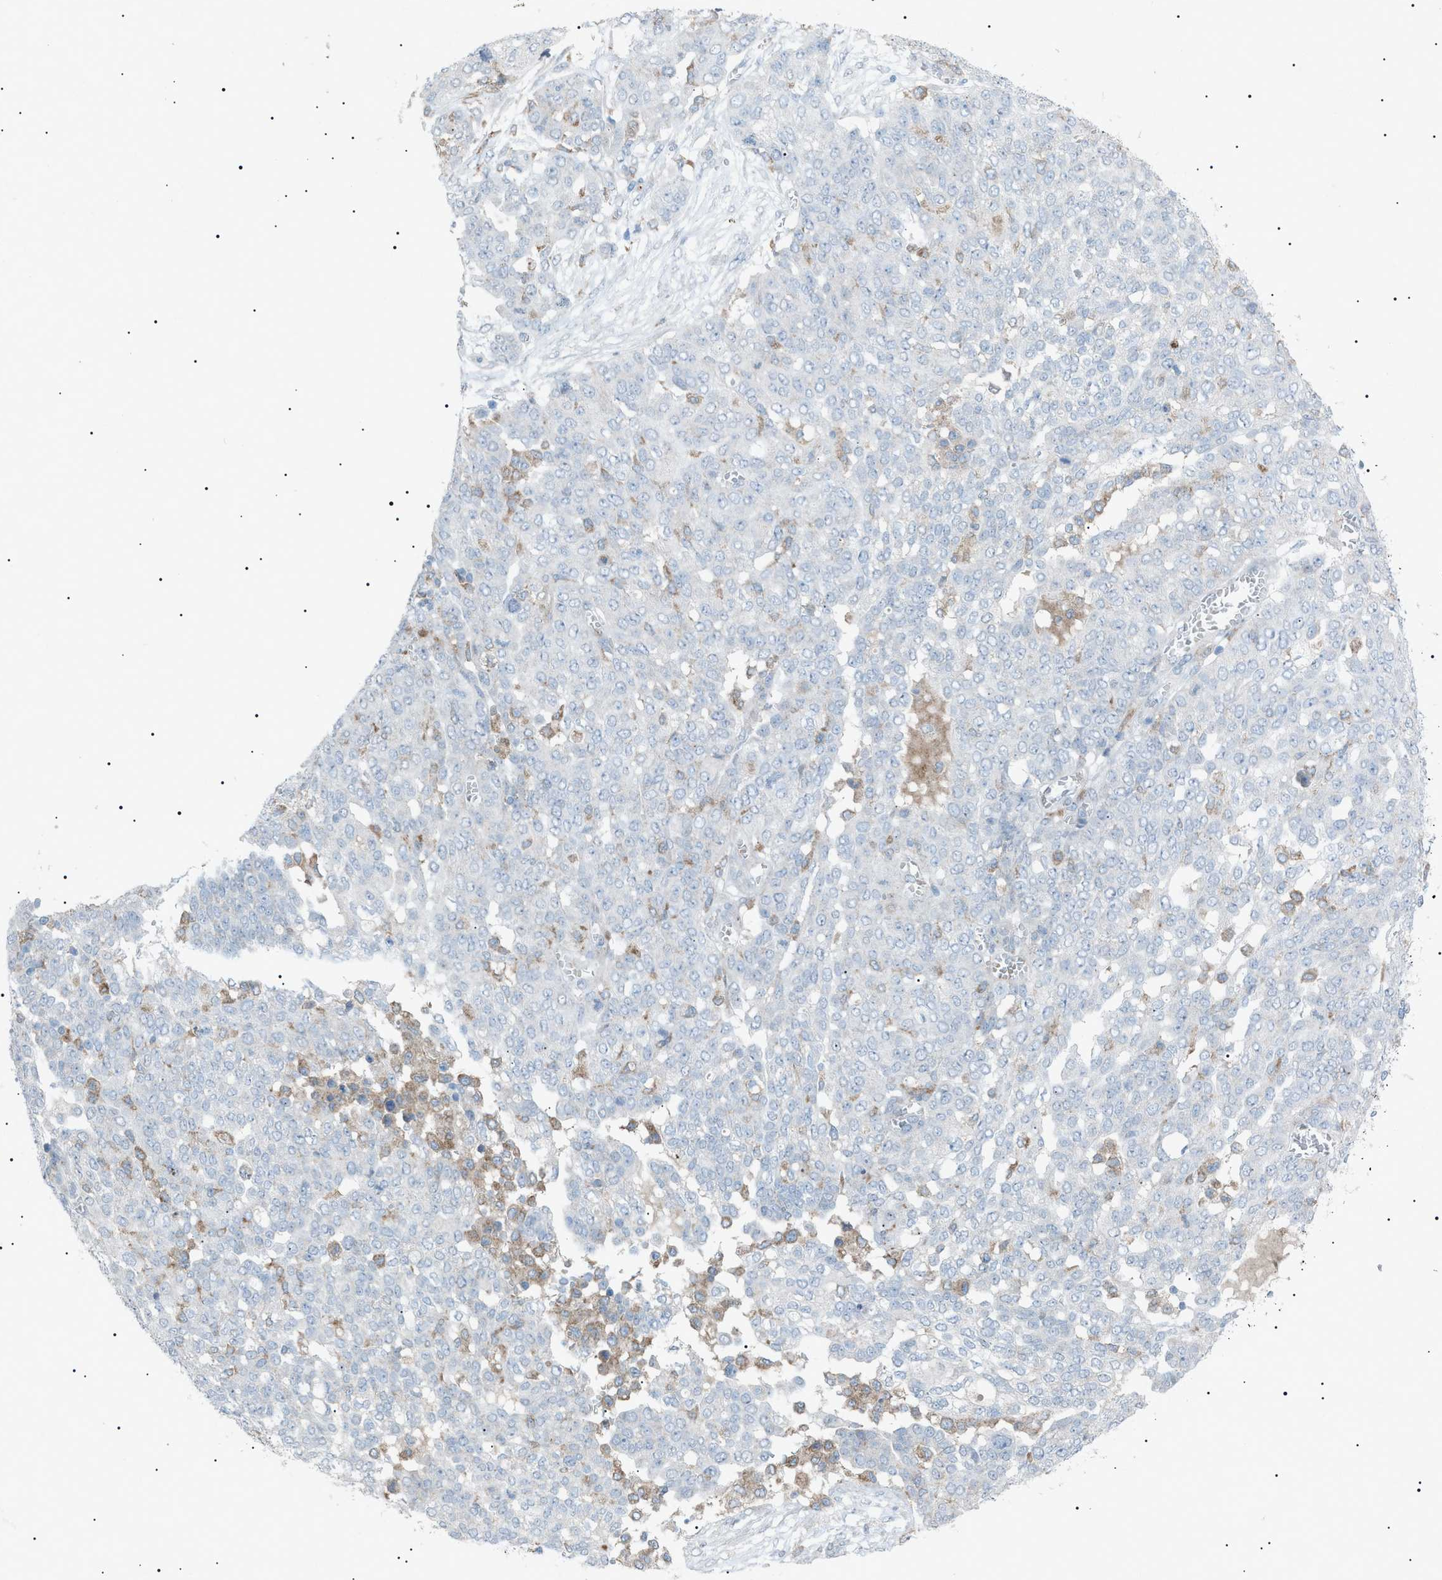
{"staining": {"intensity": "negative", "quantity": "none", "location": "none"}, "tissue": "ovarian cancer", "cell_type": "Tumor cells", "image_type": "cancer", "snomed": [{"axis": "morphology", "description": "Cystadenocarcinoma, serous, NOS"}, {"axis": "topography", "description": "Soft tissue"}, {"axis": "topography", "description": "Ovary"}], "caption": "The photomicrograph displays no significant expression in tumor cells of ovarian cancer. The staining was performed using DAB to visualize the protein expression in brown, while the nuclei were stained in blue with hematoxylin (Magnification: 20x).", "gene": "BTK", "patient": {"sex": "female", "age": 57}}